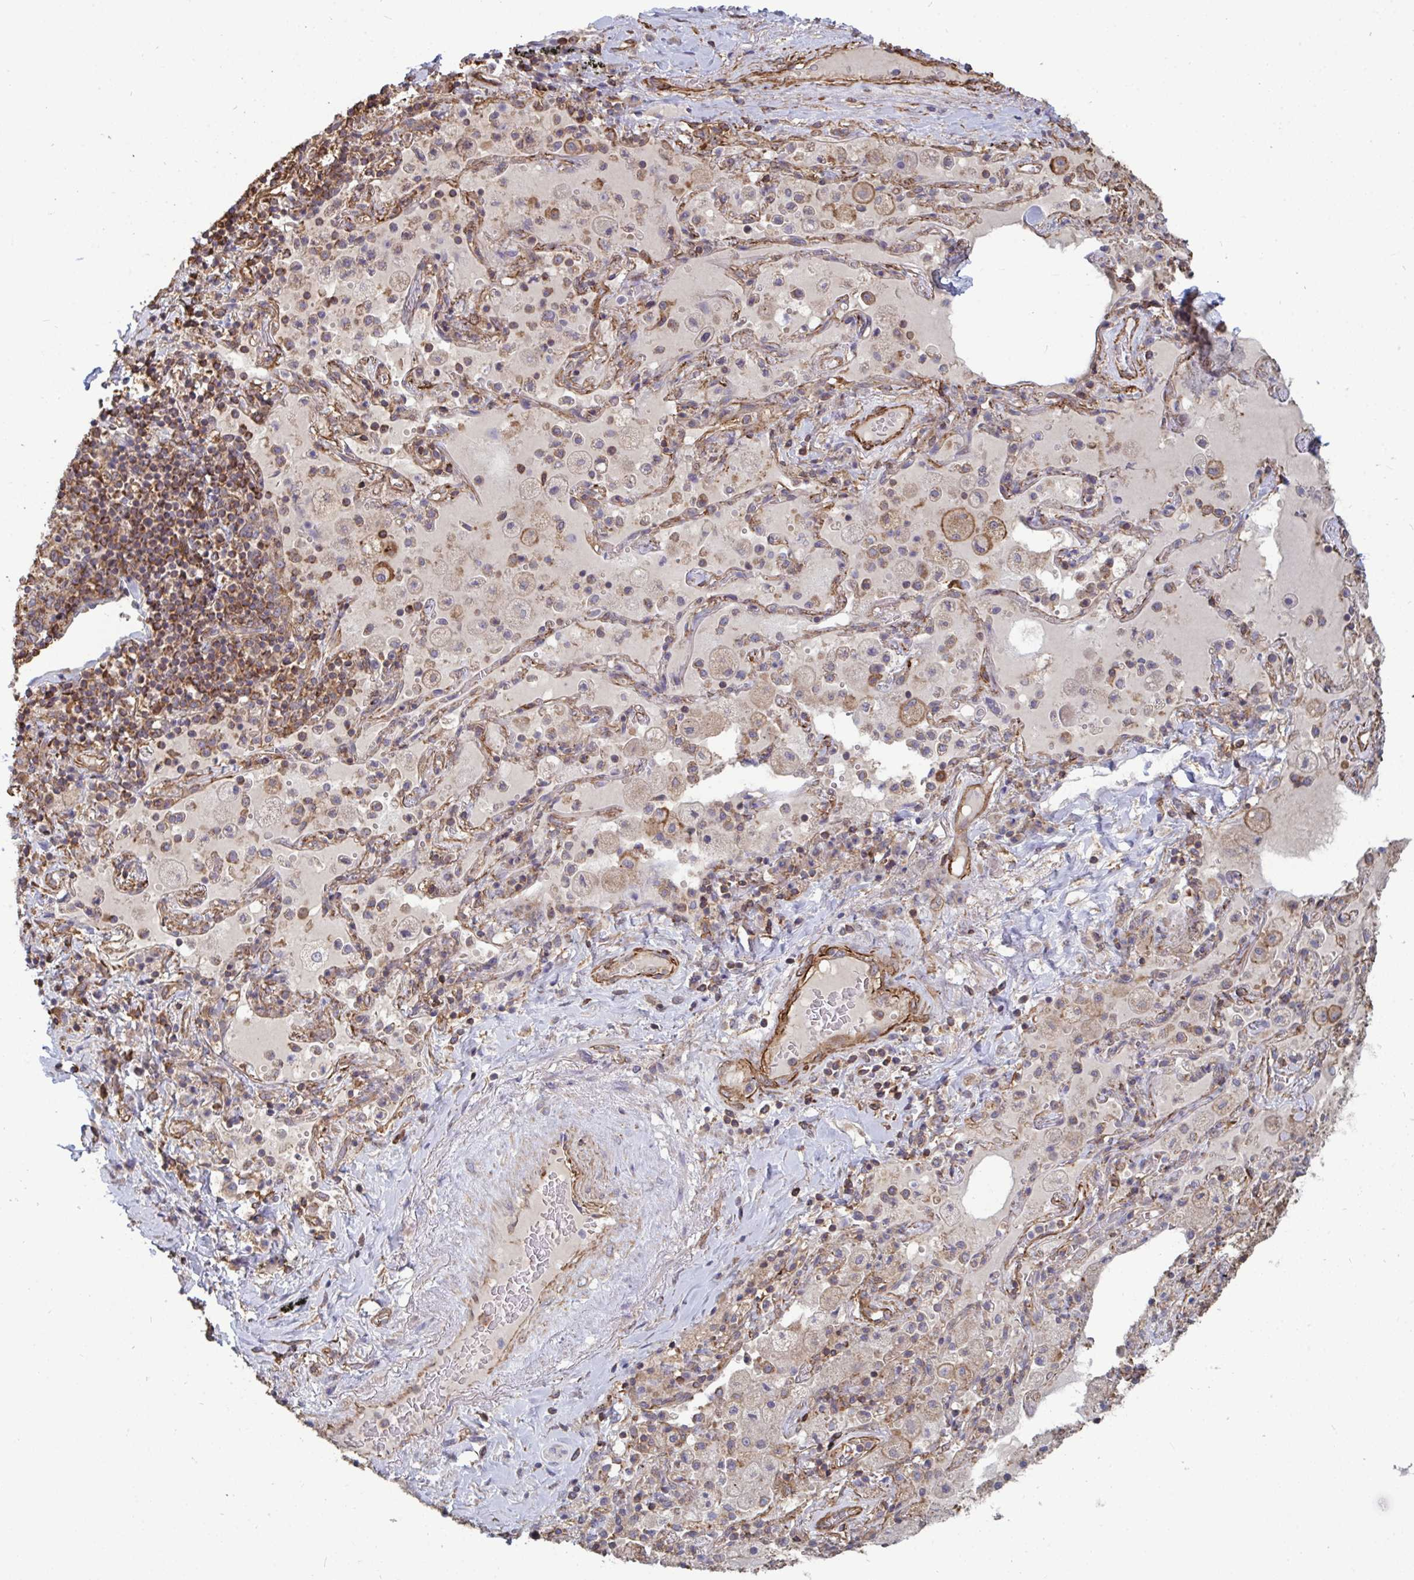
{"staining": {"intensity": "negative", "quantity": "none", "location": "none"}, "tissue": "adipose tissue", "cell_type": "Adipocytes", "image_type": "normal", "snomed": [{"axis": "morphology", "description": "Normal tissue, NOS"}, {"axis": "topography", "description": "Cartilage tissue"}, {"axis": "topography", "description": "Bronchus"}], "caption": "The histopathology image reveals no staining of adipocytes in benign adipose tissue. Brightfield microscopy of IHC stained with DAB (brown) and hematoxylin (blue), captured at high magnification.", "gene": "ISCU", "patient": {"sex": "male", "age": 64}}